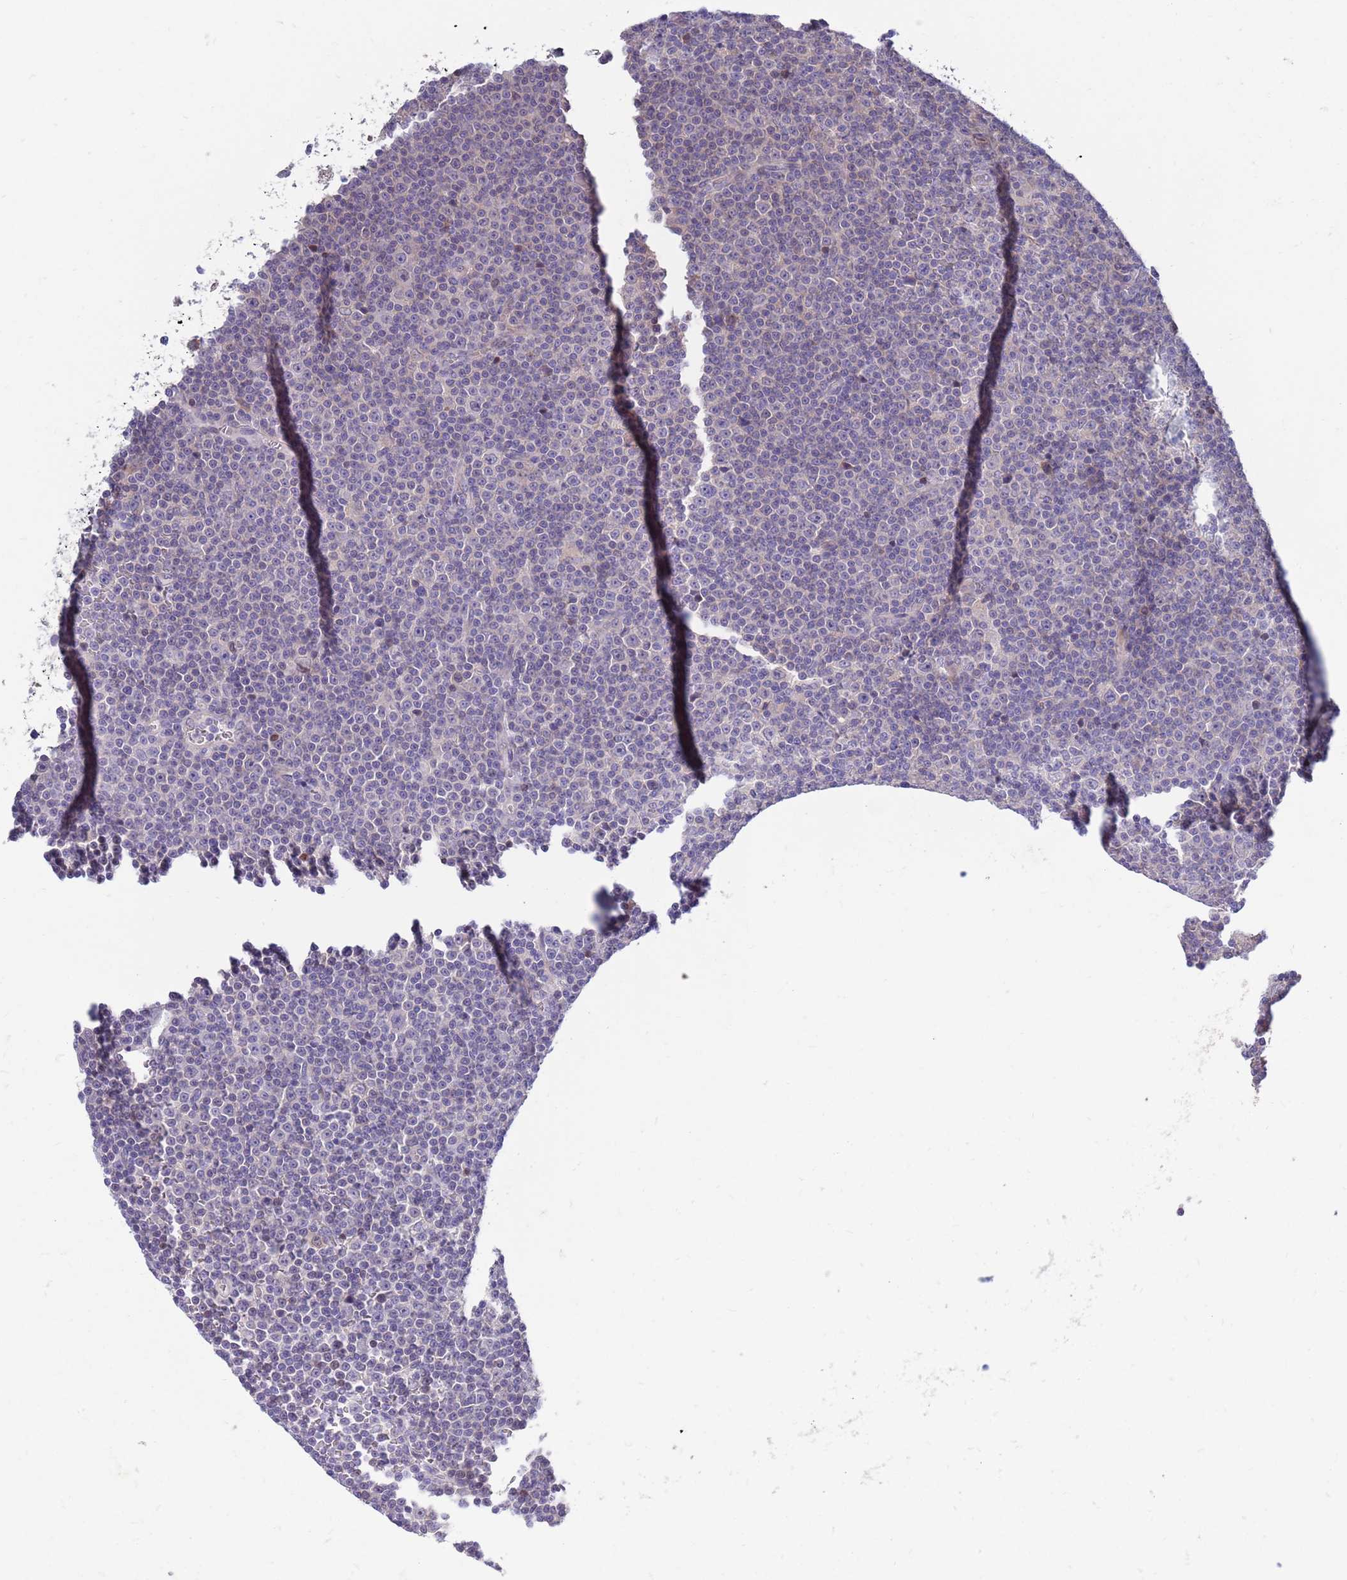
{"staining": {"intensity": "negative", "quantity": "none", "location": "none"}, "tissue": "lymphoma", "cell_type": "Tumor cells", "image_type": "cancer", "snomed": [{"axis": "morphology", "description": "Malignant lymphoma, non-Hodgkin's type, Low grade"}, {"axis": "topography", "description": "Lymph node"}], "caption": "Protein analysis of low-grade malignant lymphoma, non-Hodgkin's type reveals no significant positivity in tumor cells. (DAB (3,3'-diaminobenzidine) IHC visualized using brightfield microscopy, high magnification).", "gene": "KLHL29", "patient": {"sex": "female", "age": 67}}